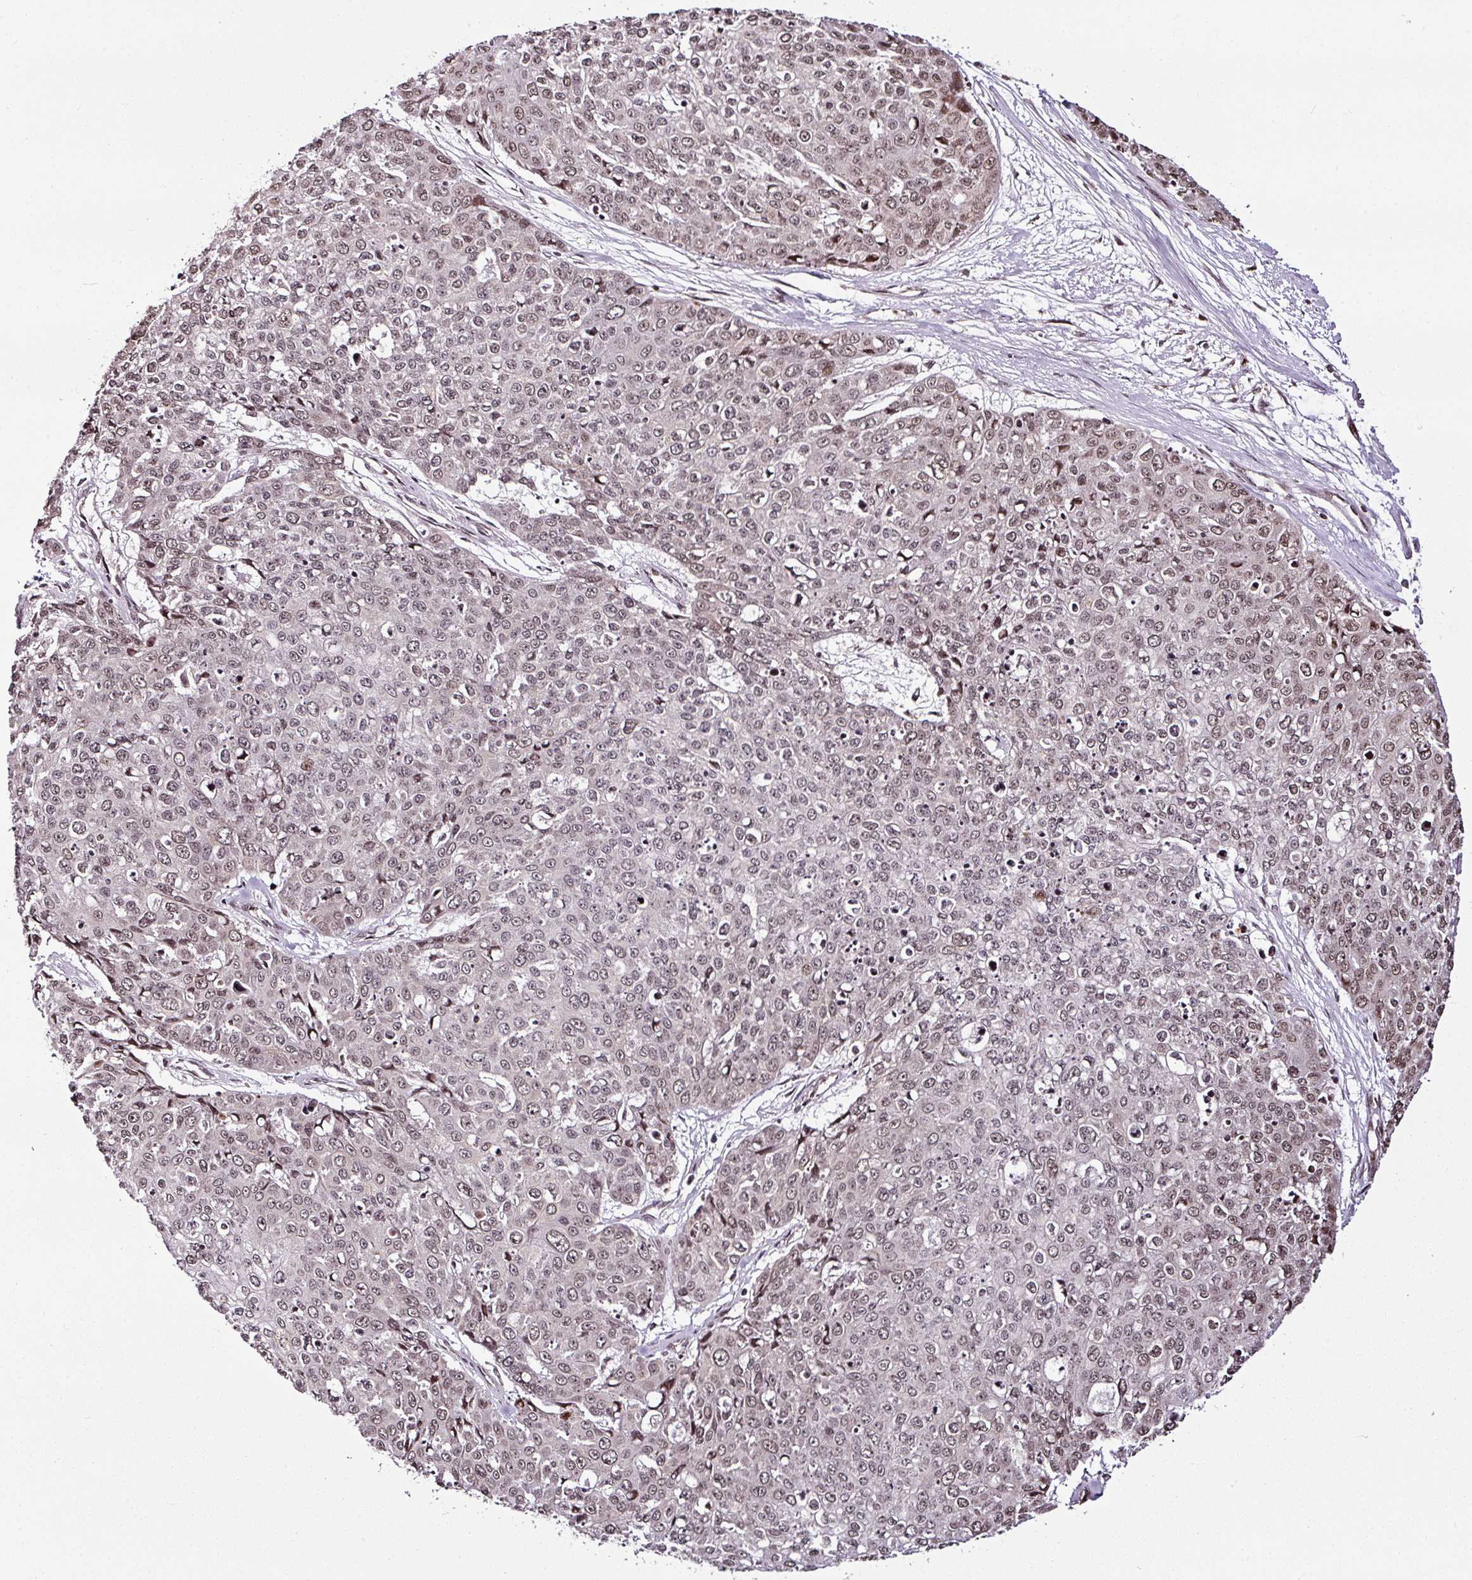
{"staining": {"intensity": "weak", "quantity": ">75%", "location": "nuclear"}, "tissue": "skin cancer", "cell_type": "Tumor cells", "image_type": "cancer", "snomed": [{"axis": "morphology", "description": "Squamous cell carcinoma, NOS"}, {"axis": "topography", "description": "Skin"}], "caption": "Human skin cancer stained with a brown dye reveals weak nuclear positive expression in about >75% of tumor cells.", "gene": "COPRS", "patient": {"sex": "male", "age": 71}}